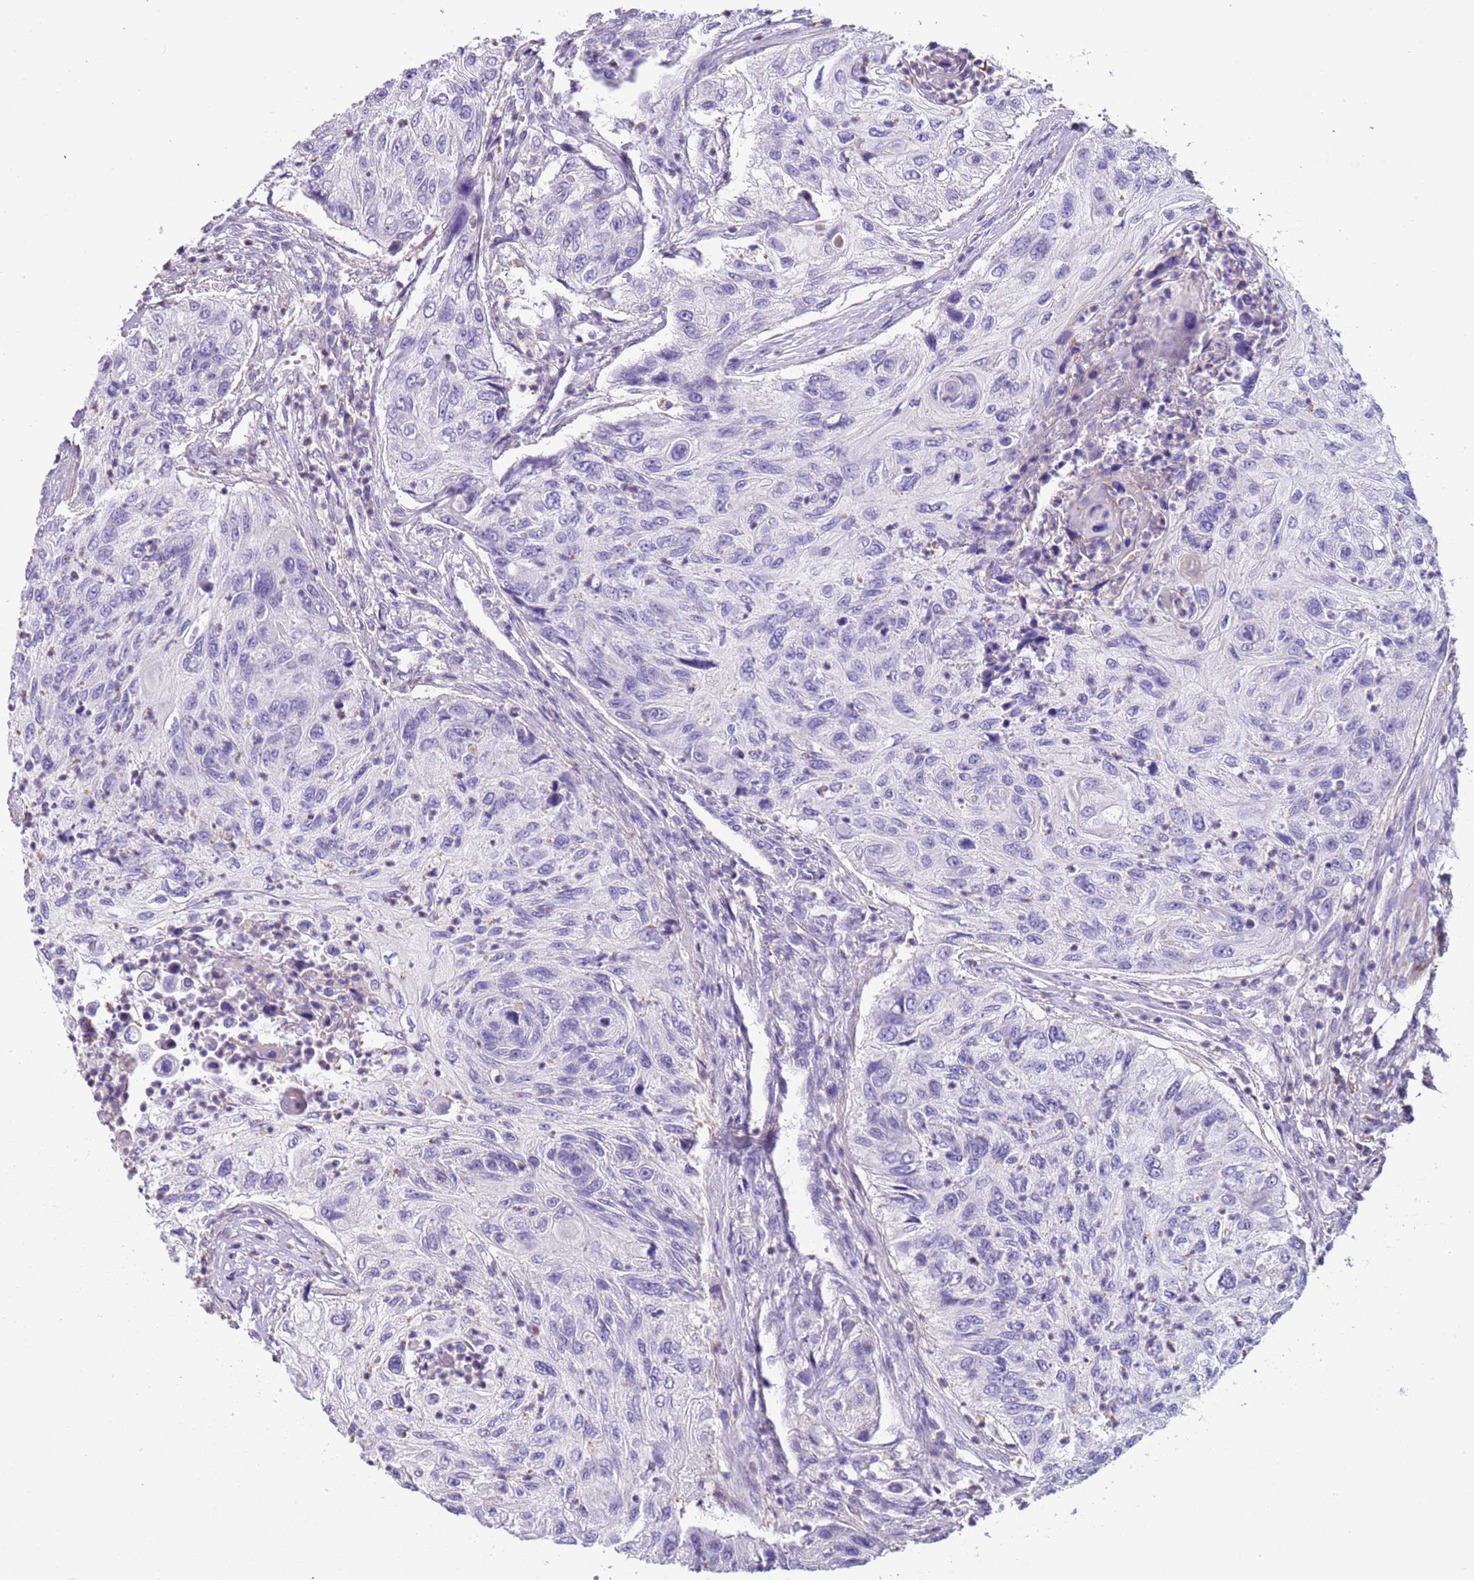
{"staining": {"intensity": "negative", "quantity": "none", "location": "none"}, "tissue": "urothelial cancer", "cell_type": "Tumor cells", "image_type": "cancer", "snomed": [{"axis": "morphology", "description": "Urothelial carcinoma, High grade"}, {"axis": "topography", "description": "Urinary bladder"}], "caption": "IHC image of neoplastic tissue: human high-grade urothelial carcinoma stained with DAB (3,3'-diaminobenzidine) exhibits no significant protein positivity in tumor cells.", "gene": "PCGF2", "patient": {"sex": "female", "age": 60}}